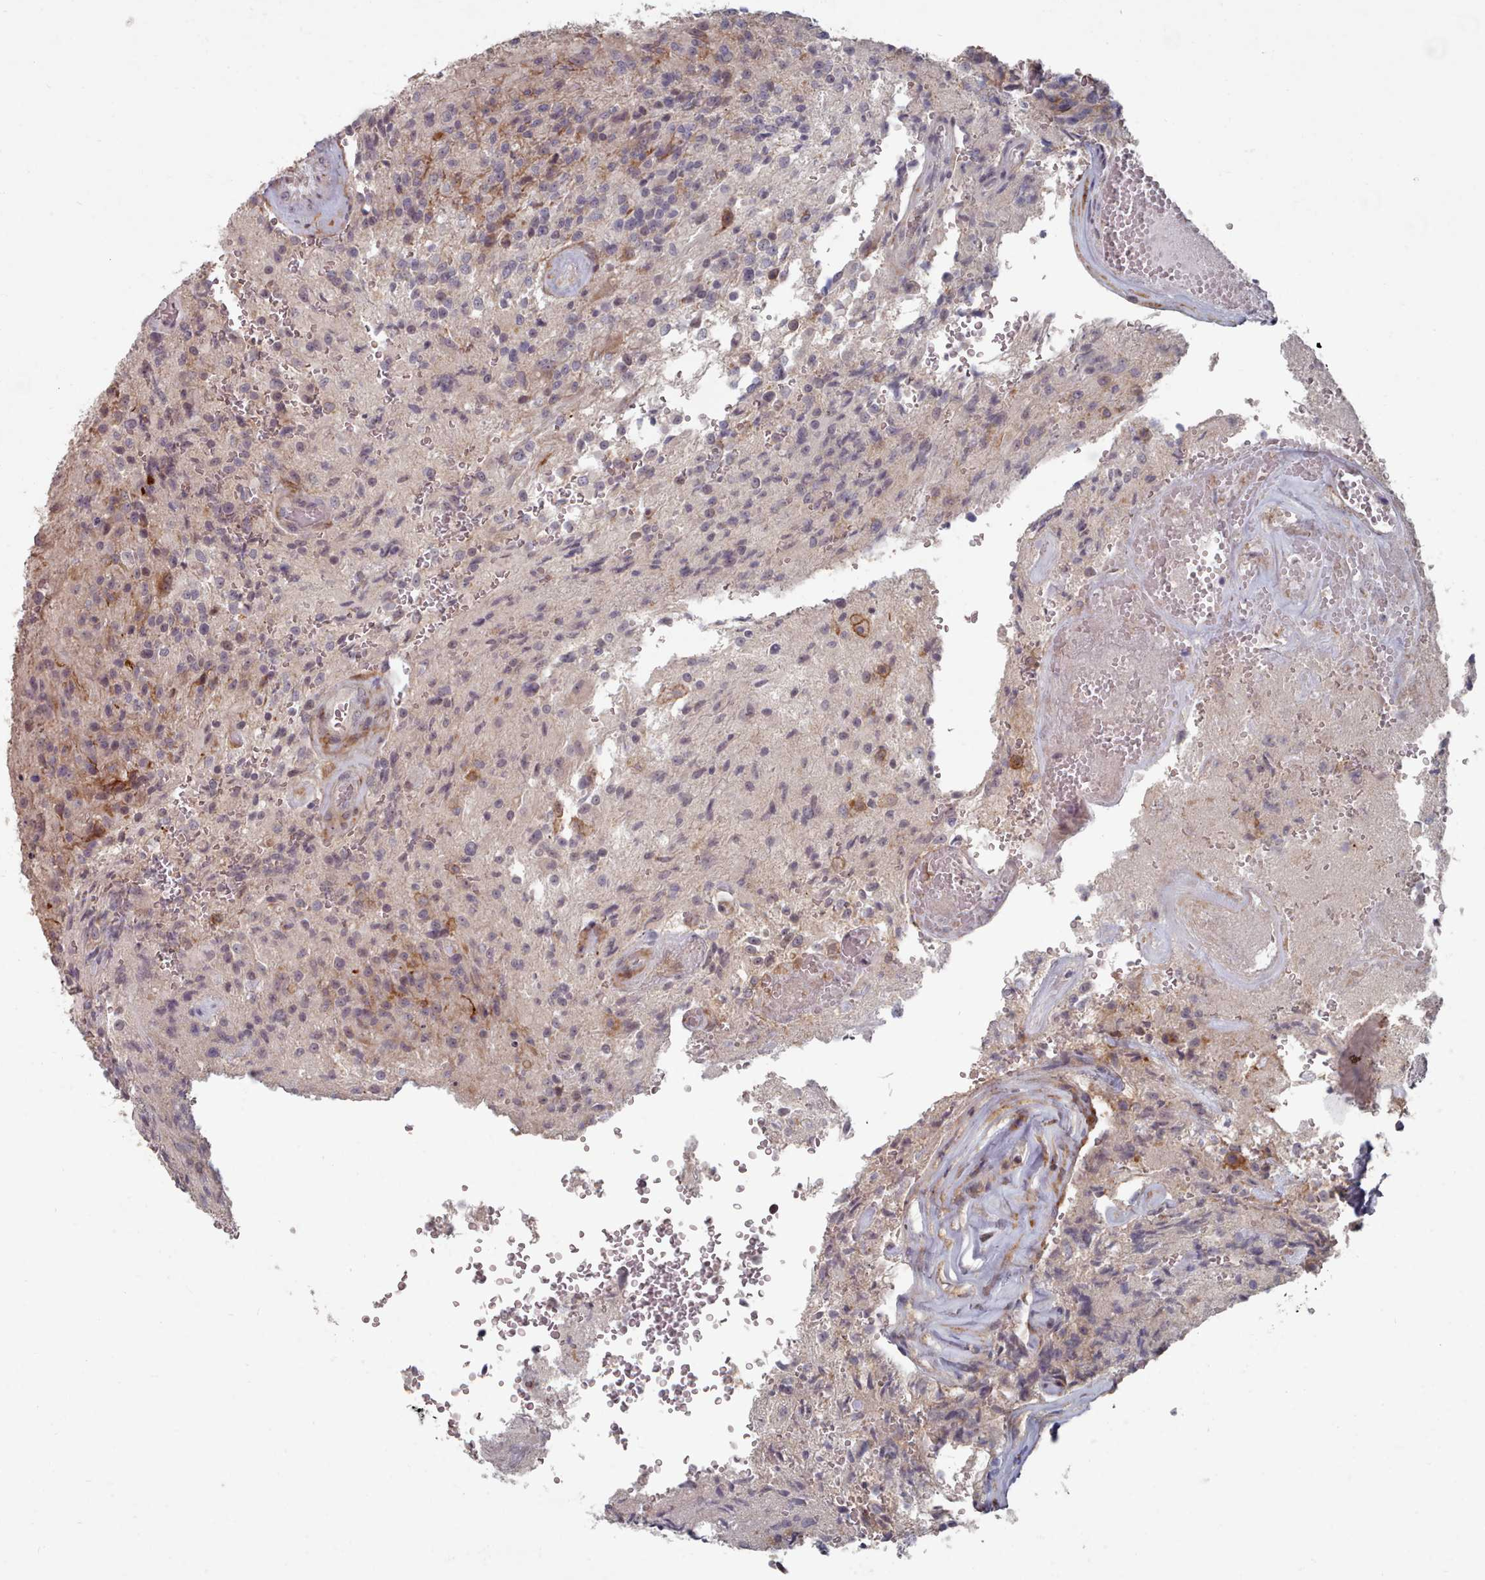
{"staining": {"intensity": "negative", "quantity": "none", "location": "none"}, "tissue": "glioma", "cell_type": "Tumor cells", "image_type": "cancer", "snomed": [{"axis": "morphology", "description": "Normal tissue, NOS"}, {"axis": "morphology", "description": "Glioma, malignant, High grade"}, {"axis": "topography", "description": "Cerebral cortex"}], "caption": "Glioma stained for a protein using immunohistochemistry displays no positivity tumor cells.", "gene": "COL8A2", "patient": {"sex": "male", "age": 56}}